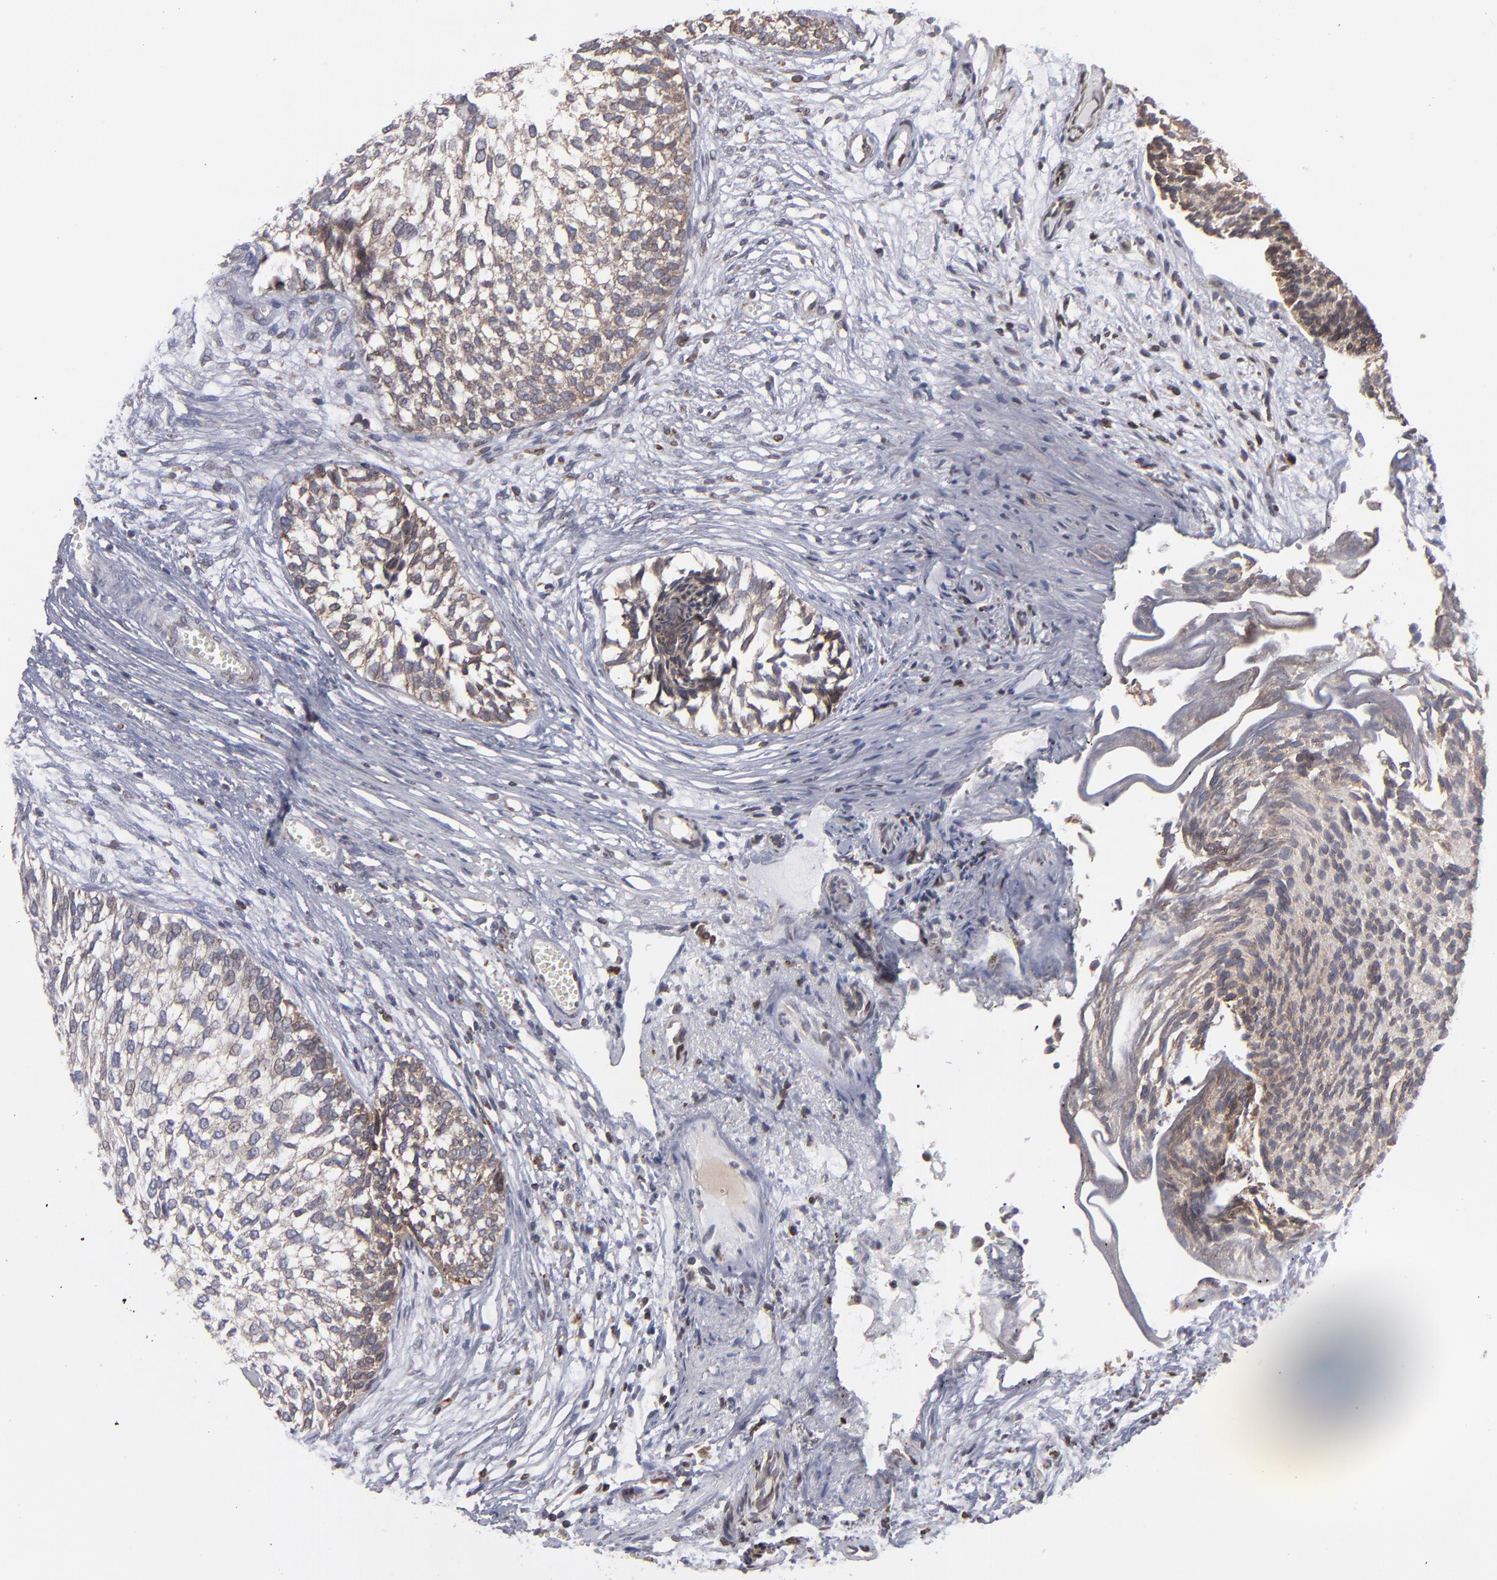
{"staining": {"intensity": "moderate", "quantity": ">75%", "location": "cytoplasmic/membranous"}, "tissue": "urothelial cancer", "cell_type": "Tumor cells", "image_type": "cancer", "snomed": [{"axis": "morphology", "description": "Urothelial carcinoma, Low grade"}, {"axis": "topography", "description": "Urinary bladder"}], "caption": "High-power microscopy captured an immunohistochemistry micrograph of low-grade urothelial carcinoma, revealing moderate cytoplasmic/membranous positivity in approximately >75% of tumor cells. (brown staining indicates protein expression, while blue staining denotes nuclei).", "gene": "TMX1", "patient": {"sex": "male", "age": 84}}